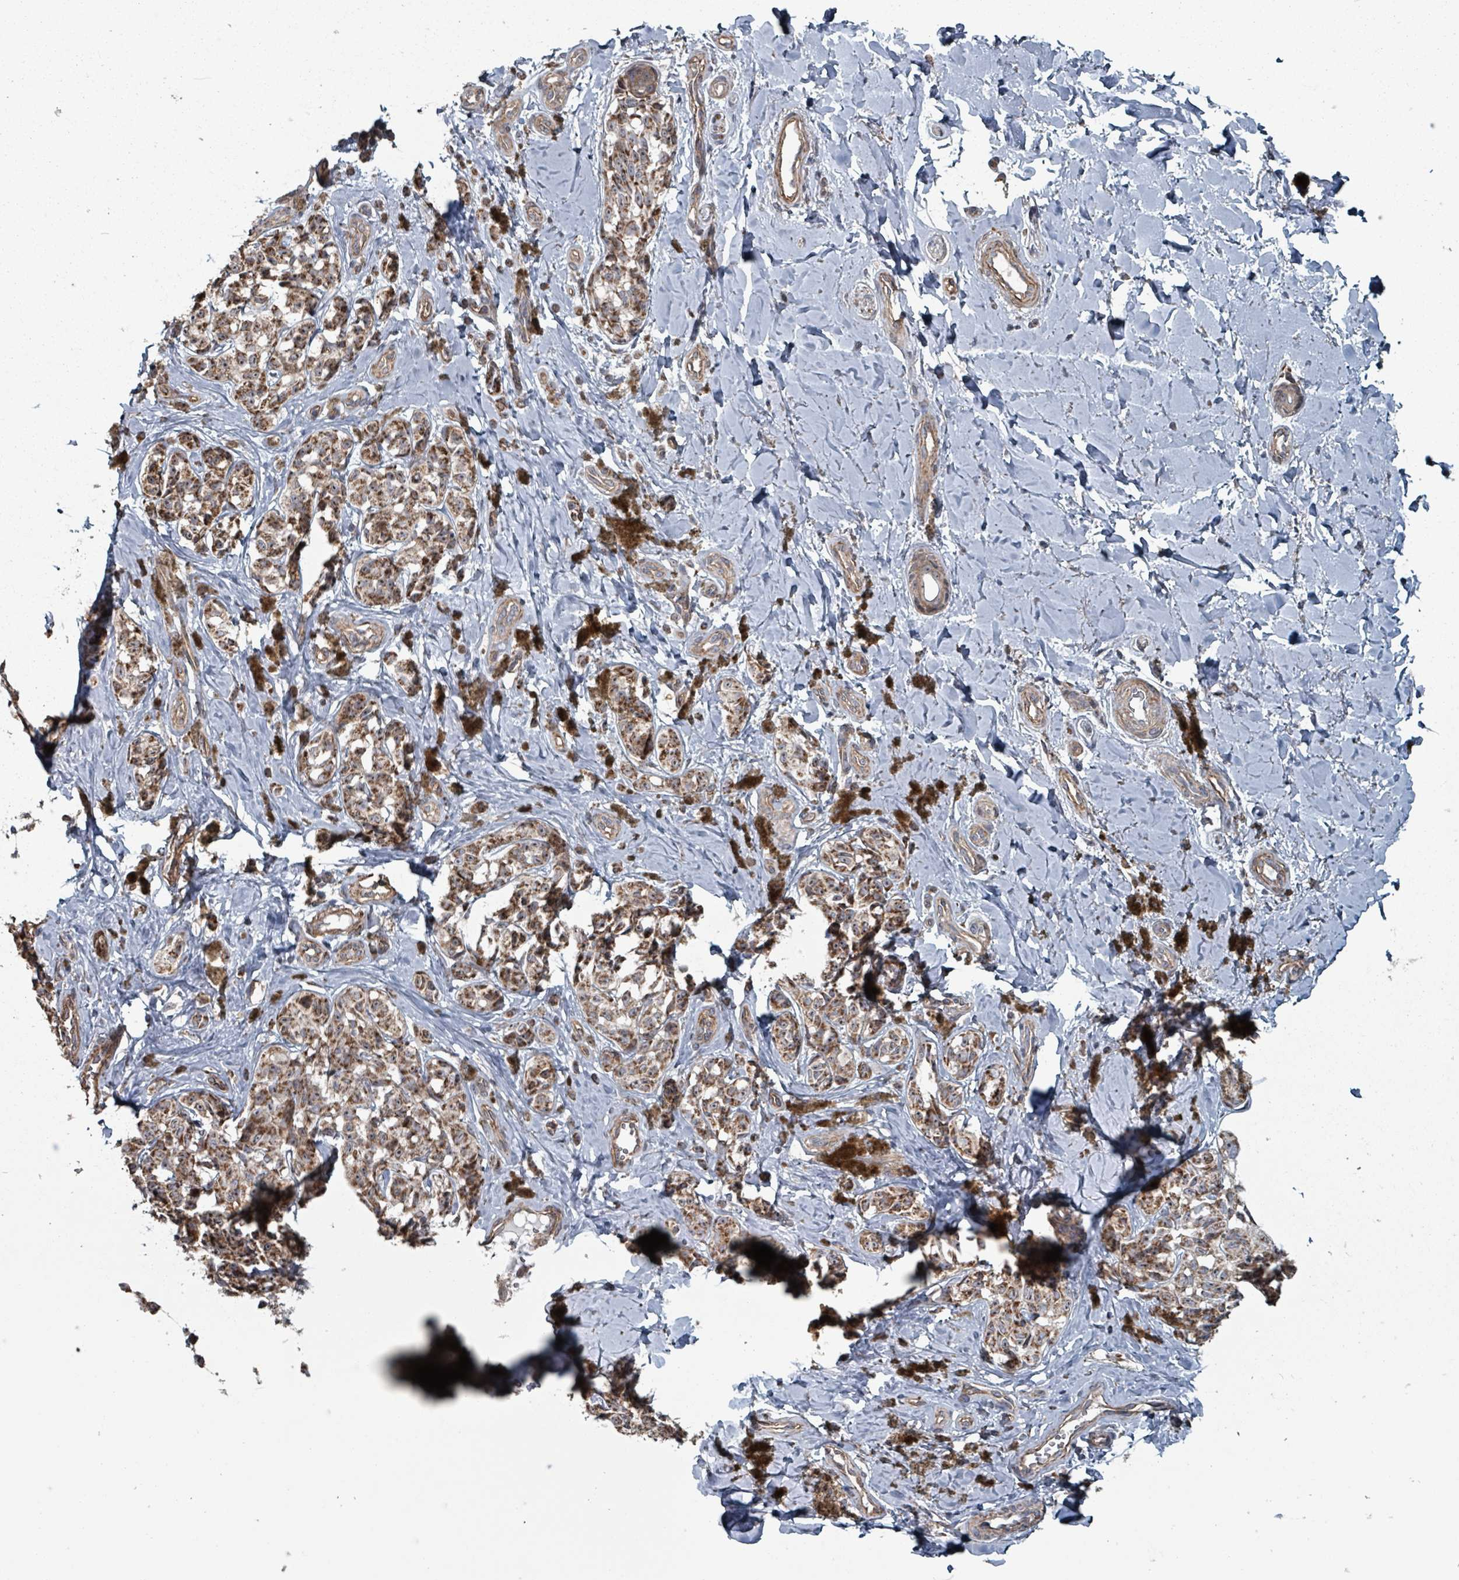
{"staining": {"intensity": "moderate", "quantity": ">75%", "location": "cytoplasmic/membranous"}, "tissue": "melanoma", "cell_type": "Tumor cells", "image_type": "cancer", "snomed": [{"axis": "morphology", "description": "Malignant melanoma, NOS"}, {"axis": "topography", "description": "Skin"}], "caption": "This histopathology image displays IHC staining of human melanoma, with medium moderate cytoplasmic/membranous positivity in about >75% of tumor cells.", "gene": "MRPL4", "patient": {"sex": "female", "age": 65}}